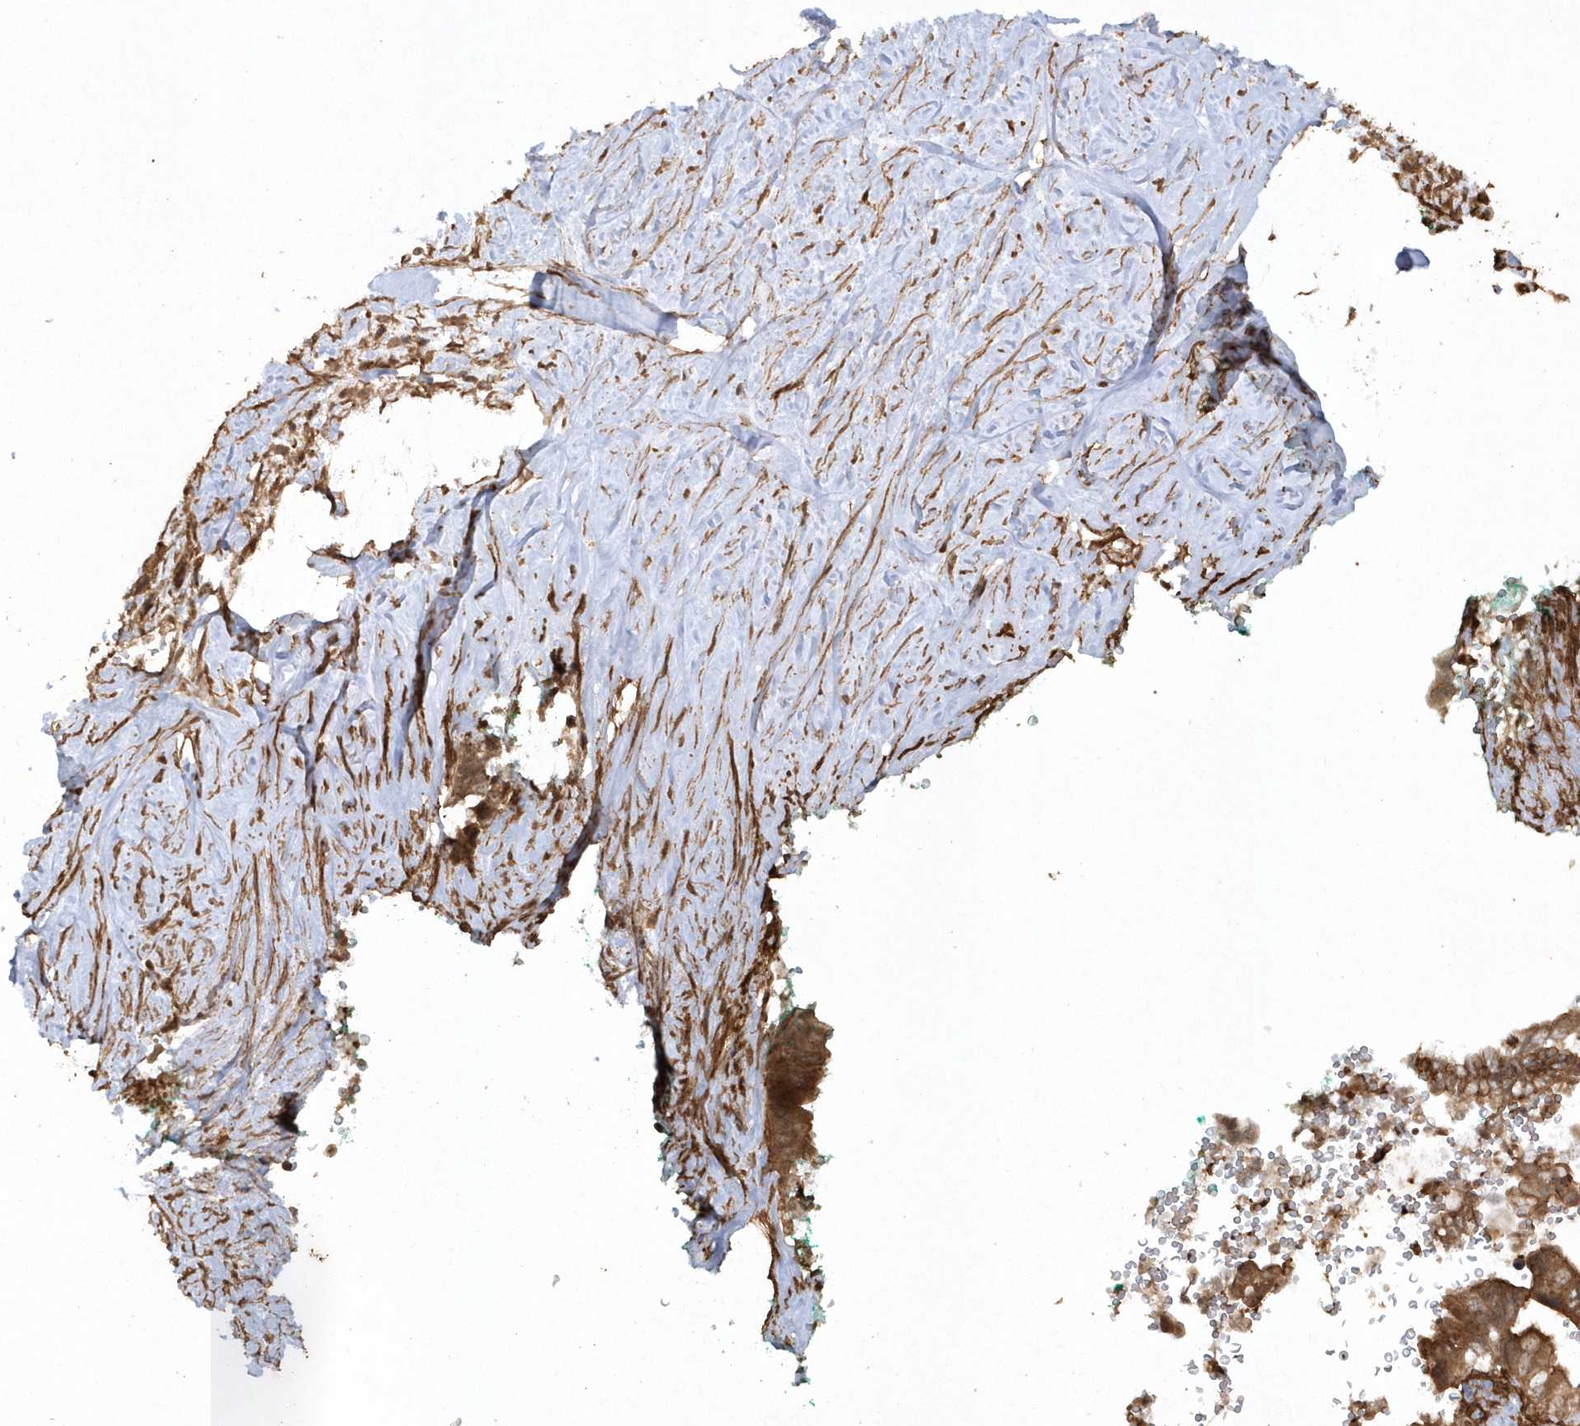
{"staining": {"intensity": "moderate", "quantity": ">75%", "location": "cytoplasmic/membranous"}, "tissue": "pancreatic cancer", "cell_type": "Tumor cells", "image_type": "cancer", "snomed": [{"axis": "morphology", "description": "Adenocarcinoma, NOS"}, {"axis": "topography", "description": "Pancreas"}], "caption": "Immunohistochemistry (DAB (3,3'-diaminobenzidine)) staining of pancreatic cancer shows moderate cytoplasmic/membranous protein expression in approximately >75% of tumor cells. The protein is stained brown, and the nuclei are stained in blue (DAB (3,3'-diaminobenzidine) IHC with brightfield microscopy, high magnification).", "gene": "AVPI1", "patient": {"sex": "female", "age": 72}}